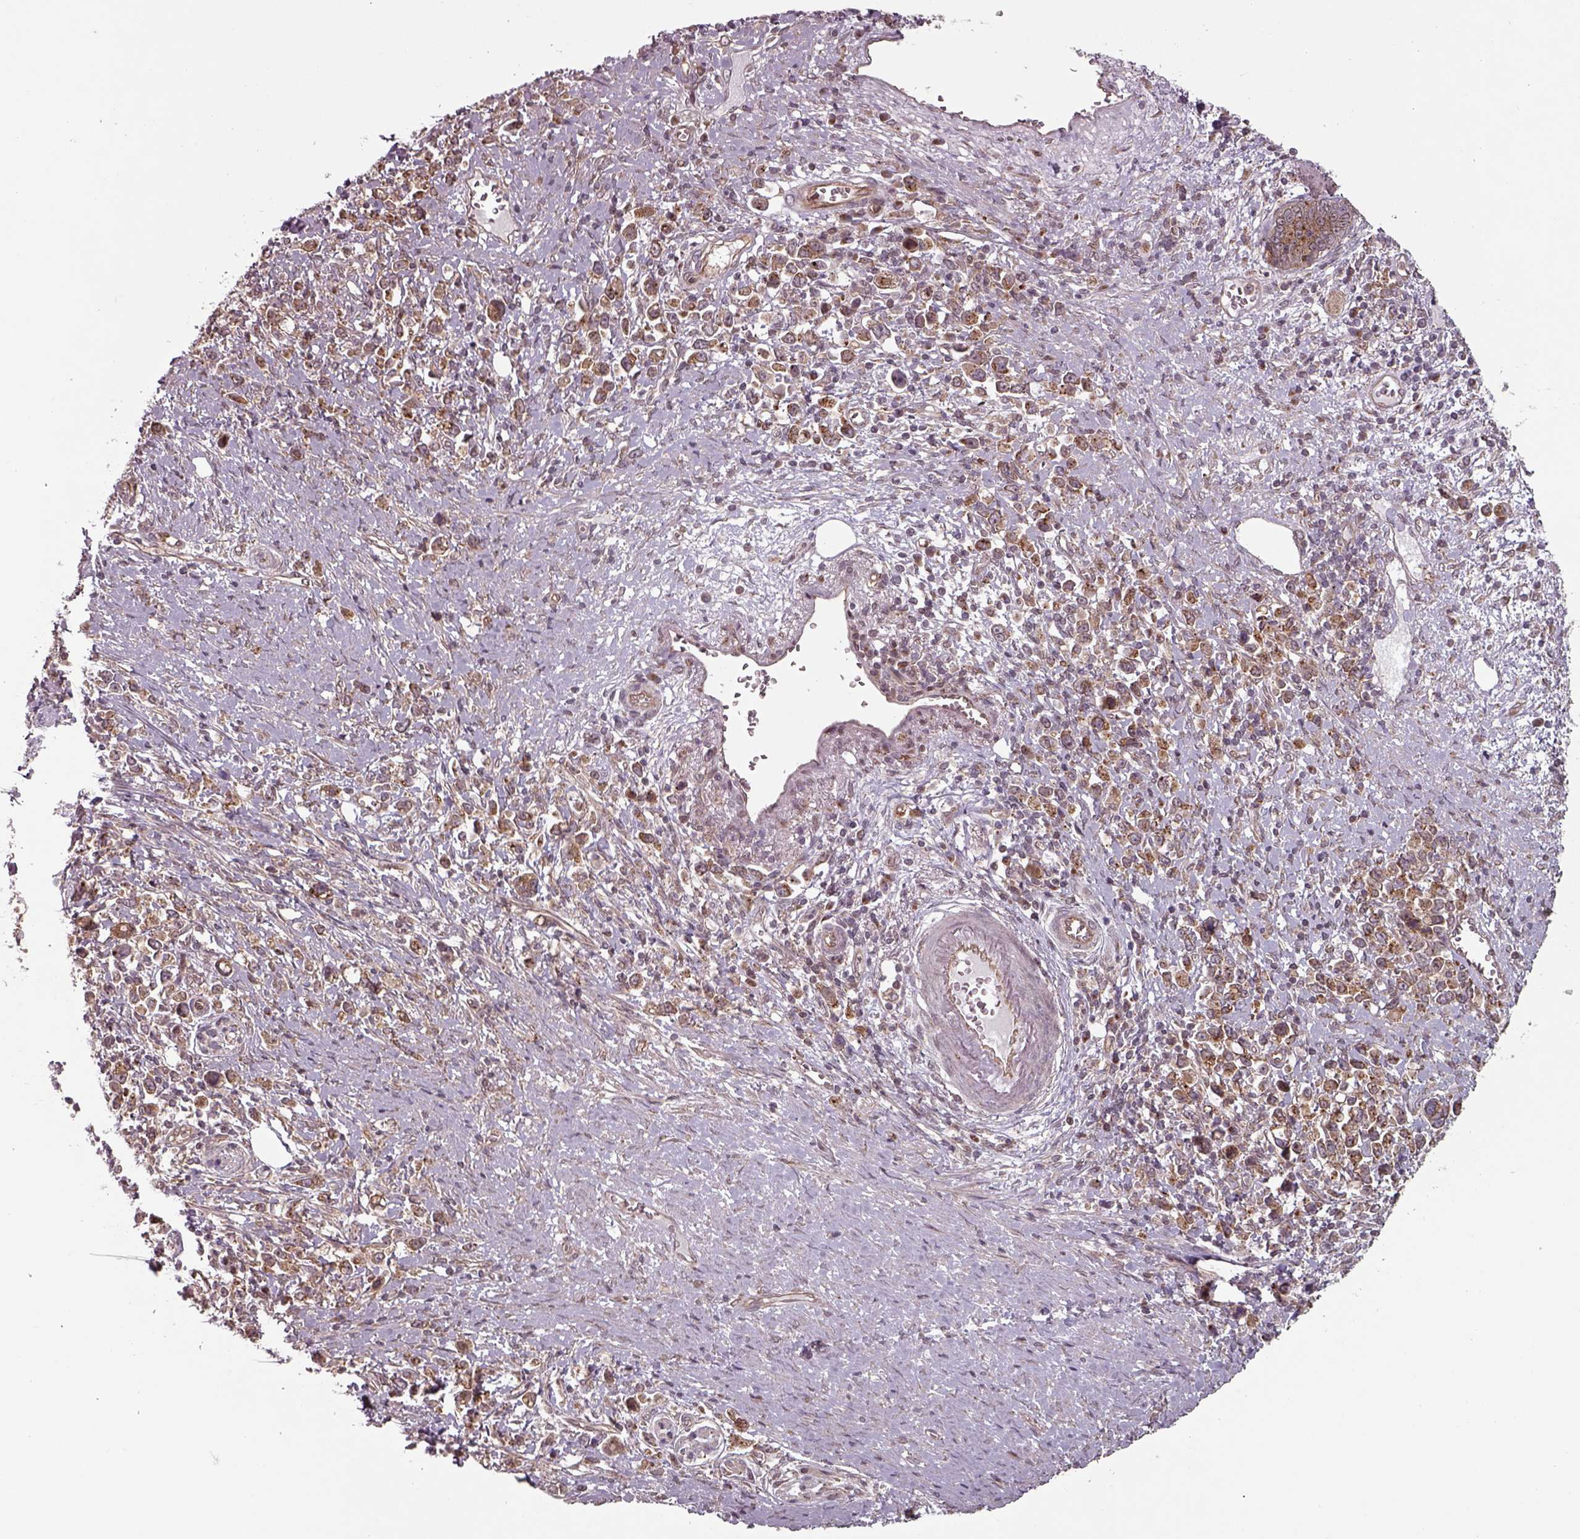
{"staining": {"intensity": "moderate", "quantity": ">75%", "location": "cytoplasmic/membranous"}, "tissue": "stomach cancer", "cell_type": "Tumor cells", "image_type": "cancer", "snomed": [{"axis": "morphology", "description": "Adenocarcinoma, NOS"}, {"axis": "topography", "description": "Stomach"}], "caption": "High-magnification brightfield microscopy of adenocarcinoma (stomach) stained with DAB (brown) and counterstained with hematoxylin (blue). tumor cells exhibit moderate cytoplasmic/membranous positivity is seen in approximately>75% of cells.", "gene": "CHMP3", "patient": {"sex": "male", "age": 63}}